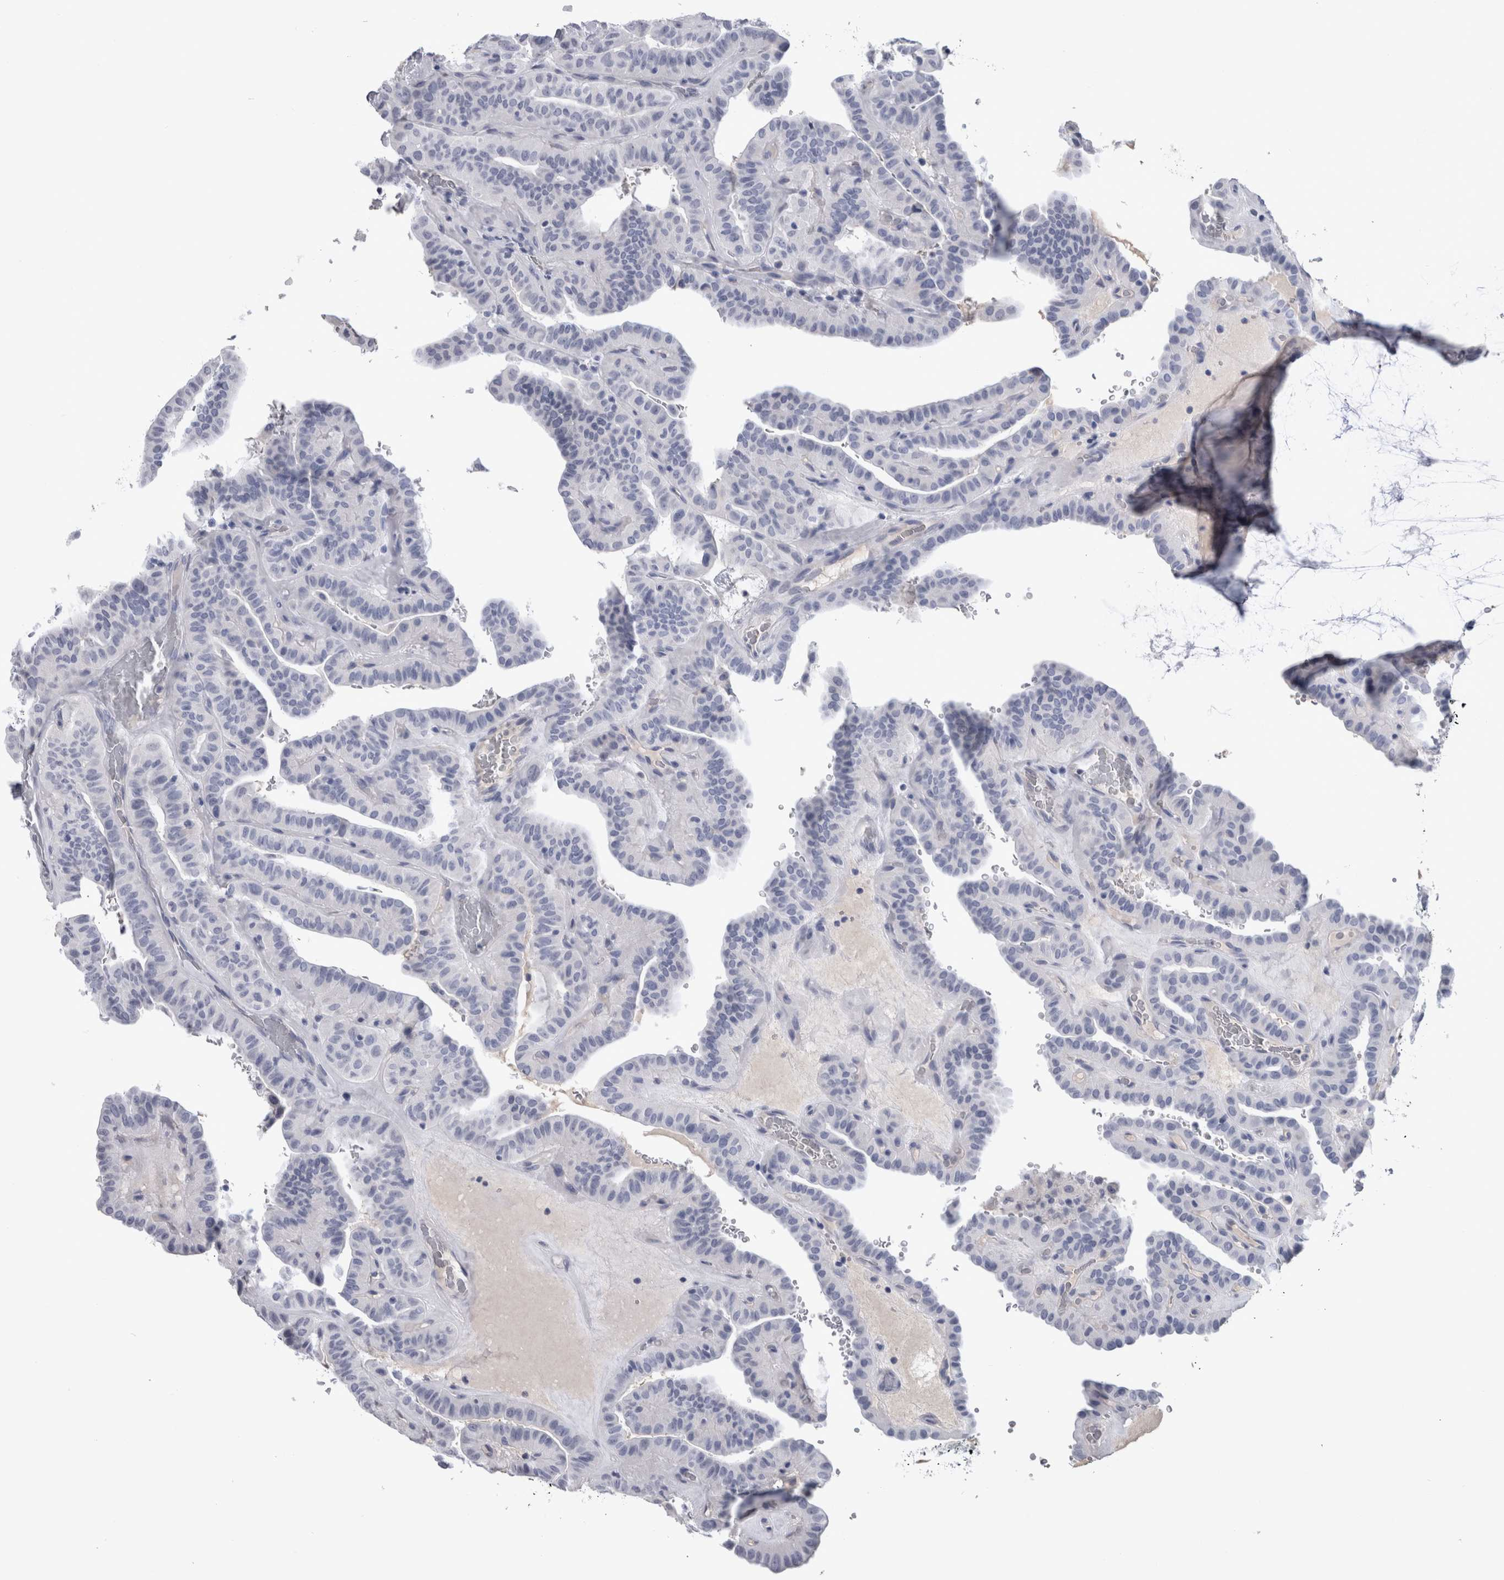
{"staining": {"intensity": "negative", "quantity": "none", "location": "none"}, "tissue": "thyroid cancer", "cell_type": "Tumor cells", "image_type": "cancer", "snomed": [{"axis": "morphology", "description": "Papillary adenocarcinoma, NOS"}, {"axis": "topography", "description": "Thyroid gland"}], "caption": "A high-resolution histopathology image shows immunohistochemistry staining of papillary adenocarcinoma (thyroid), which displays no significant staining in tumor cells.", "gene": "PAX5", "patient": {"sex": "male", "age": 77}}